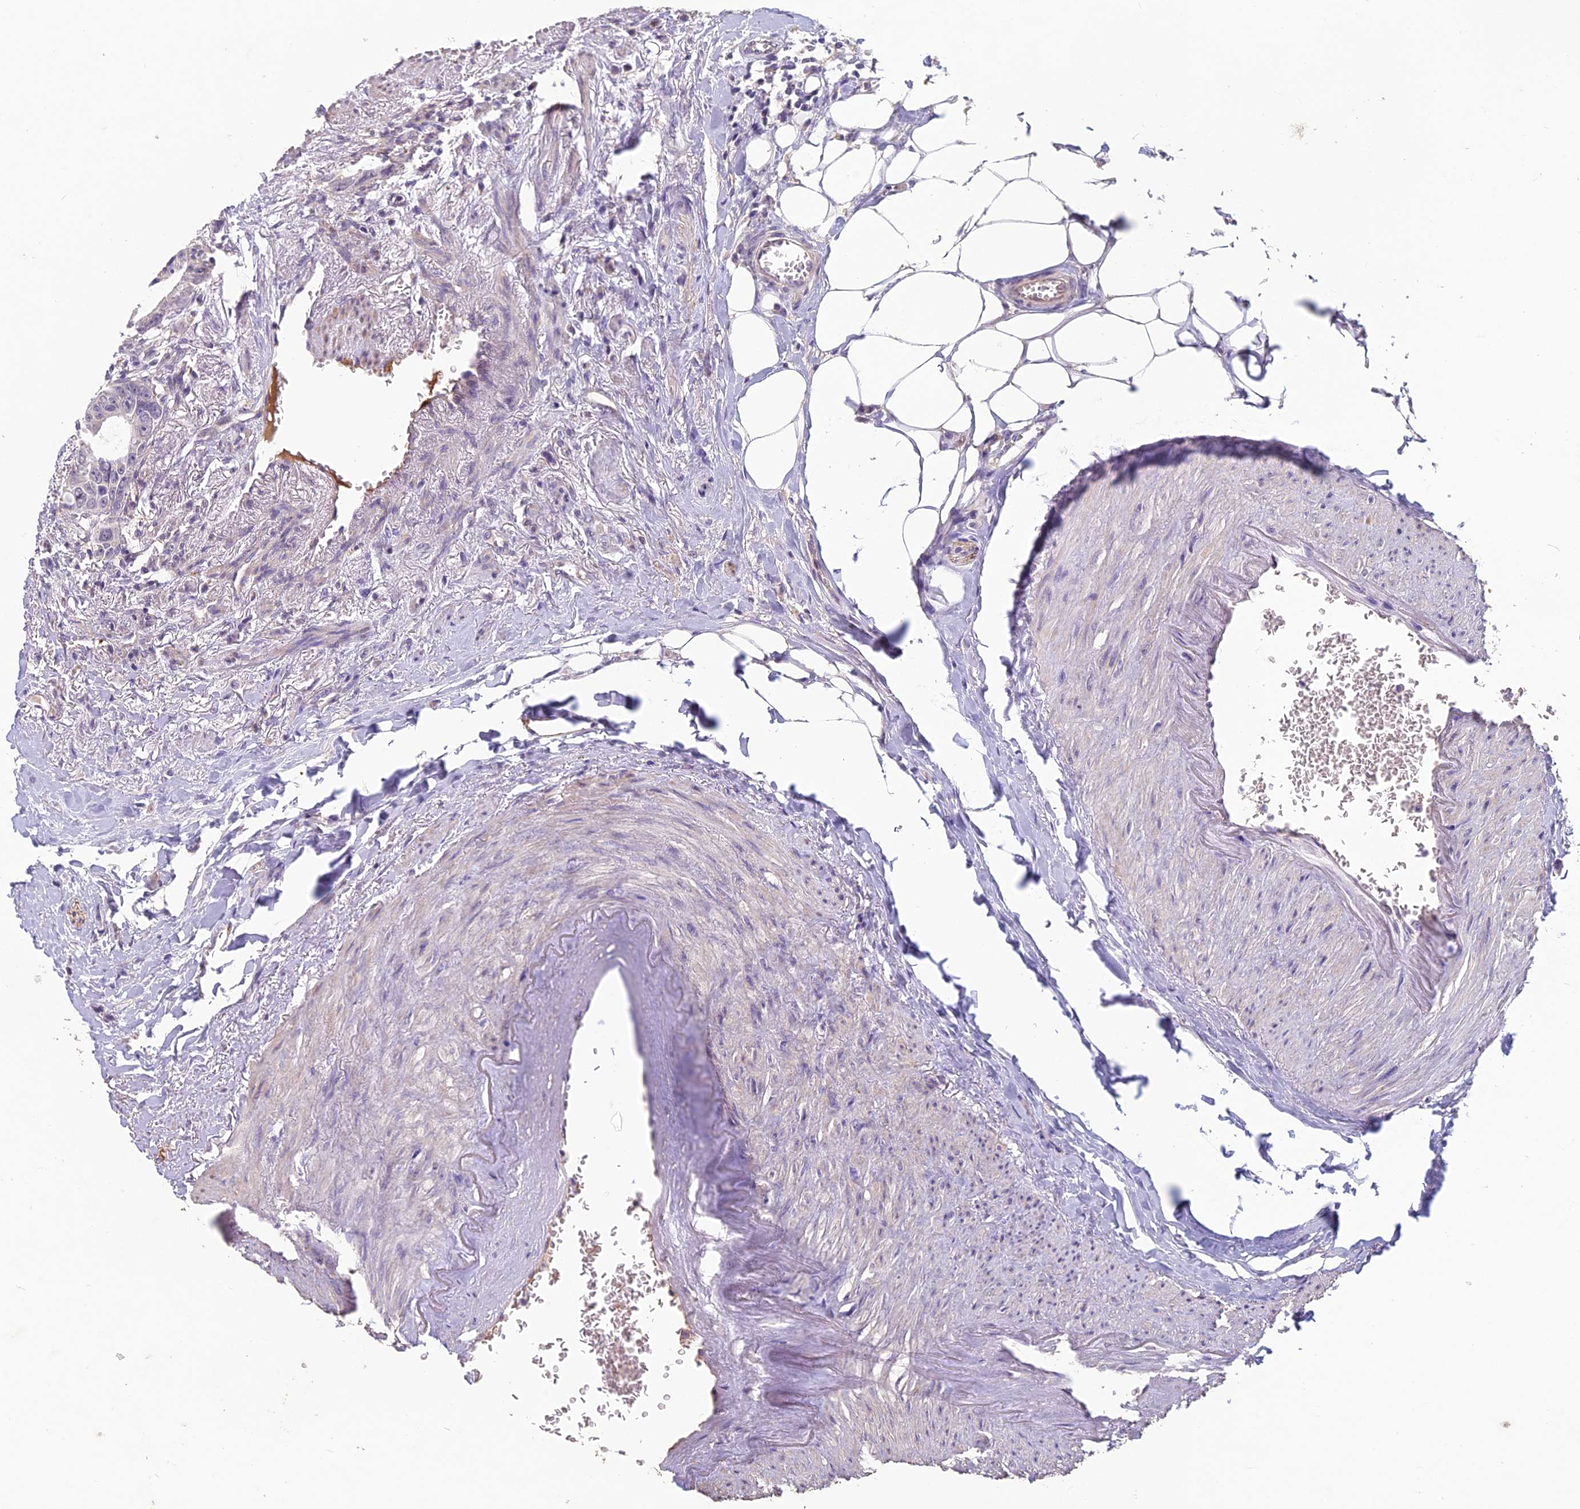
{"staining": {"intensity": "negative", "quantity": "none", "location": "none"}, "tissue": "colorectal cancer", "cell_type": "Tumor cells", "image_type": "cancer", "snomed": [{"axis": "morphology", "description": "Adenocarcinoma, NOS"}, {"axis": "topography", "description": "Rectum"}], "caption": "Immunohistochemical staining of colorectal adenocarcinoma demonstrates no significant staining in tumor cells.", "gene": "CEACAM16", "patient": {"sex": "male", "age": 87}}